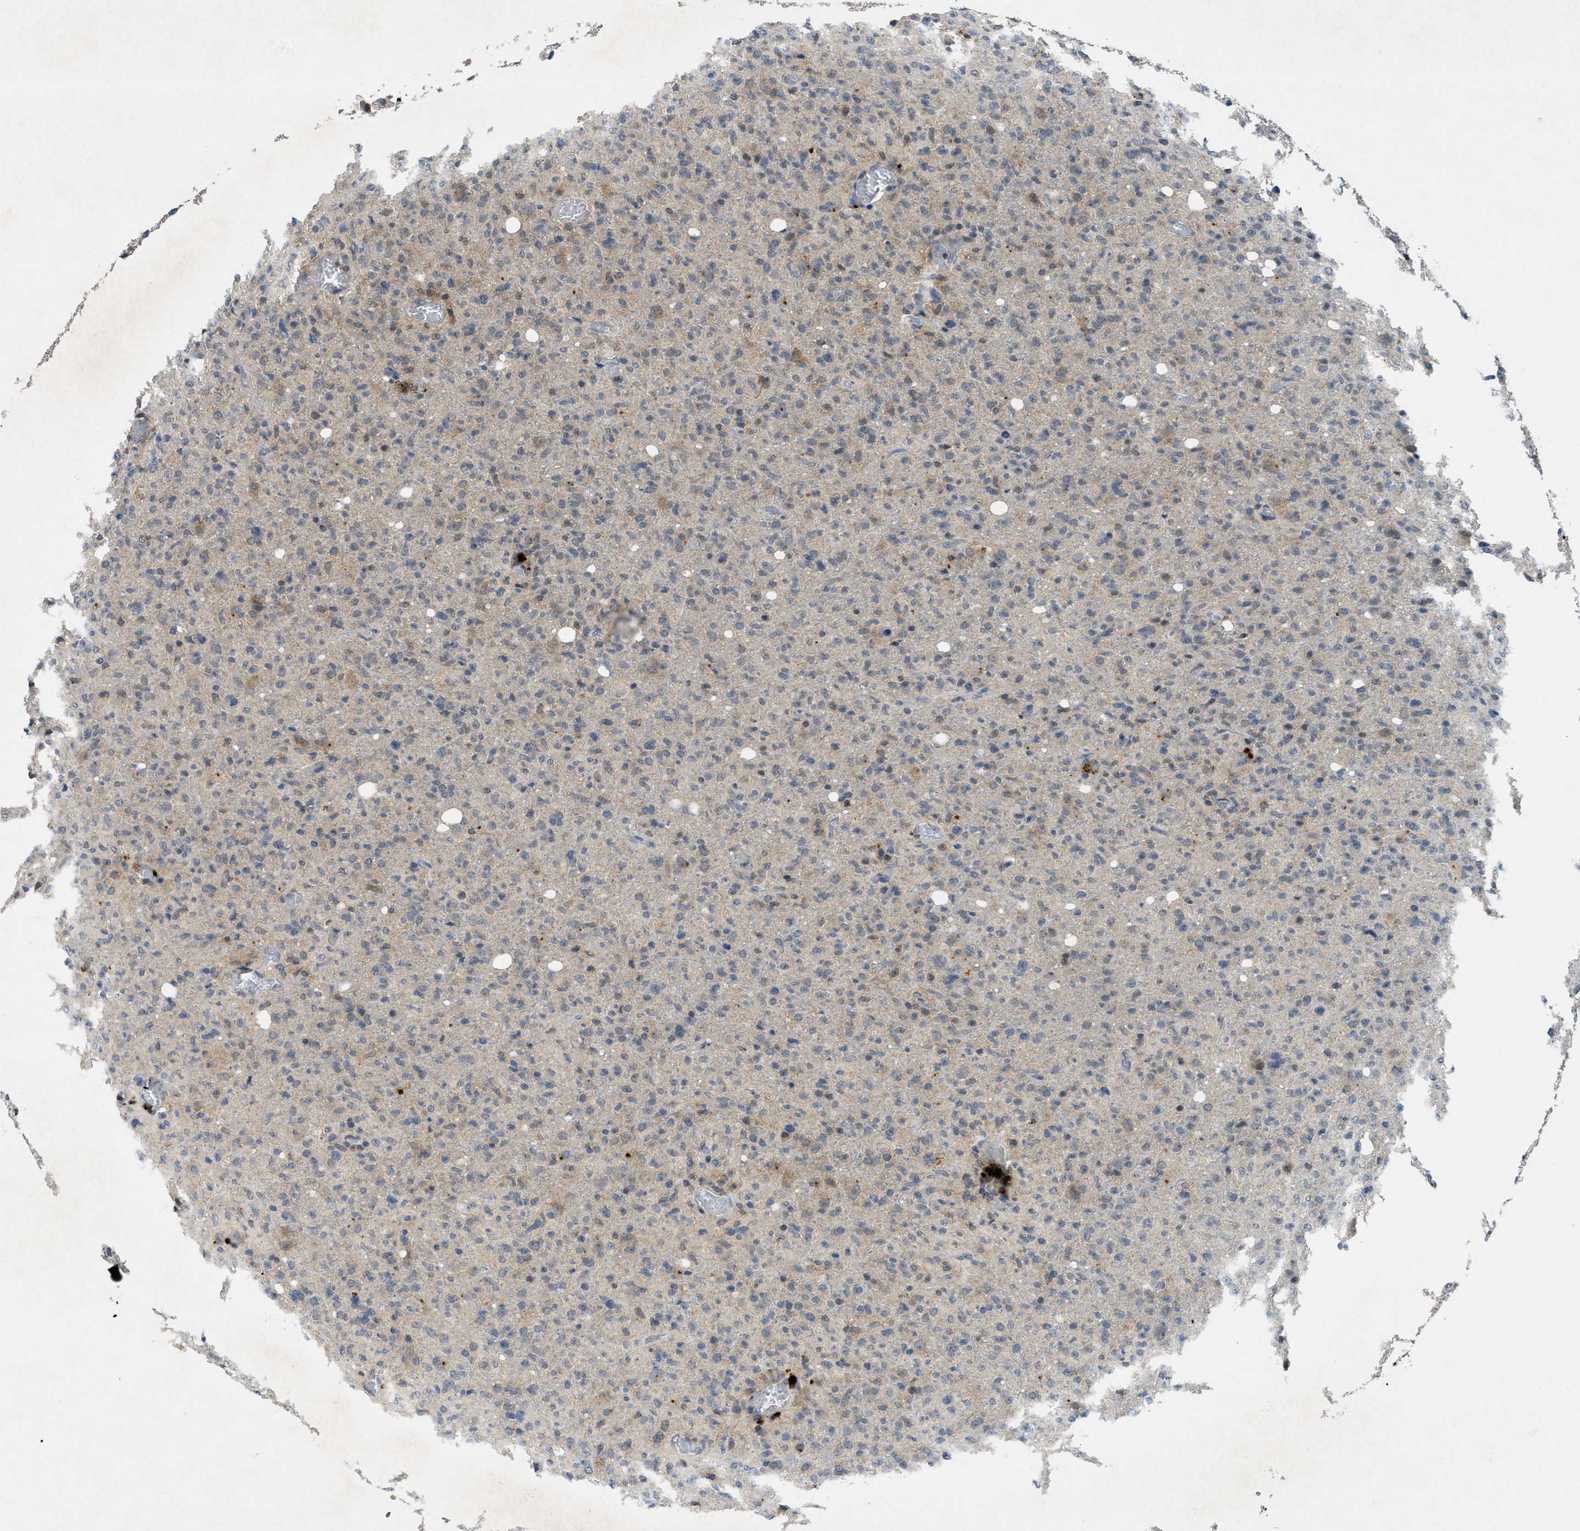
{"staining": {"intensity": "weak", "quantity": "25%-75%", "location": "cytoplasmic/membranous"}, "tissue": "glioma", "cell_type": "Tumor cells", "image_type": "cancer", "snomed": [{"axis": "morphology", "description": "Glioma, malignant, High grade"}, {"axis": "topography", "description": "Brain"}], "caption": "Immunohistochemical staining of human glioma shows low levels of weak cytoplasmic/membranous expression in about 25%-75% of tumor cells.", "gene": "PDE7A", "patient": {"sex": "female", "age": 57}}